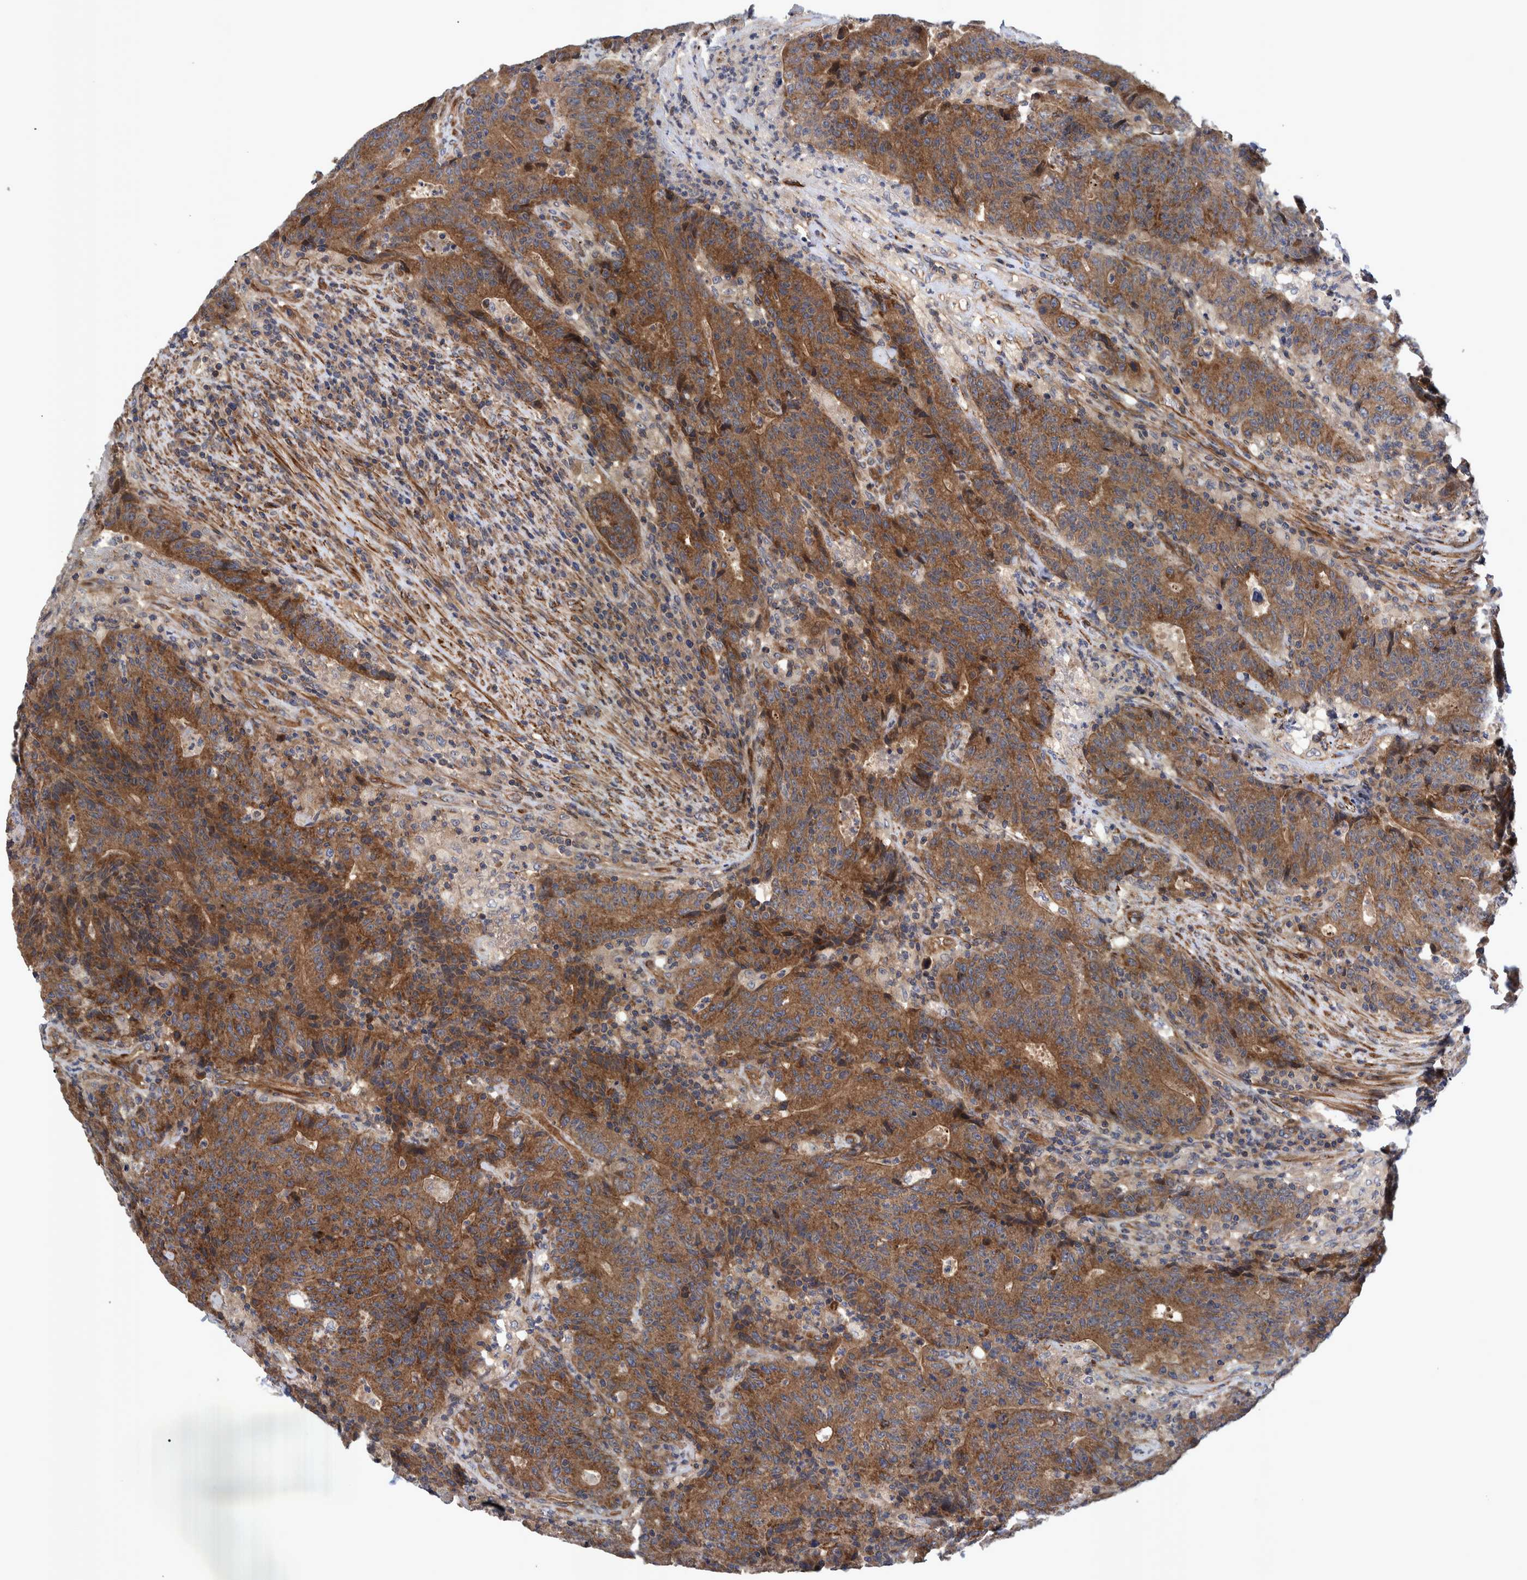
{"staining": {"intensity": "strong", "quantity": ">75%", "location": "cytoplasmic/membranous"}, "tissue": "colorectal cancer", "cell_type": "Tumor cells", "image_type": "cancer", "snomed": [{"axis": "morphology", "description": "Normal tissue, NOS"}, {"axis": "morphology", "description": "Adenocarcinoma, NOS"}, {"axis": "topography", "description": "Colon"}], "caption": "DAB (3,3'-diaminobenzidine) immunohistochemical staining of colorectal adenocarcinoma reveals strong cytoplasmic/membranous protein staining in about >75% of tumor cells.", "gene": "GRPEL2", "patient": {"sex": "female", "age": 75}}